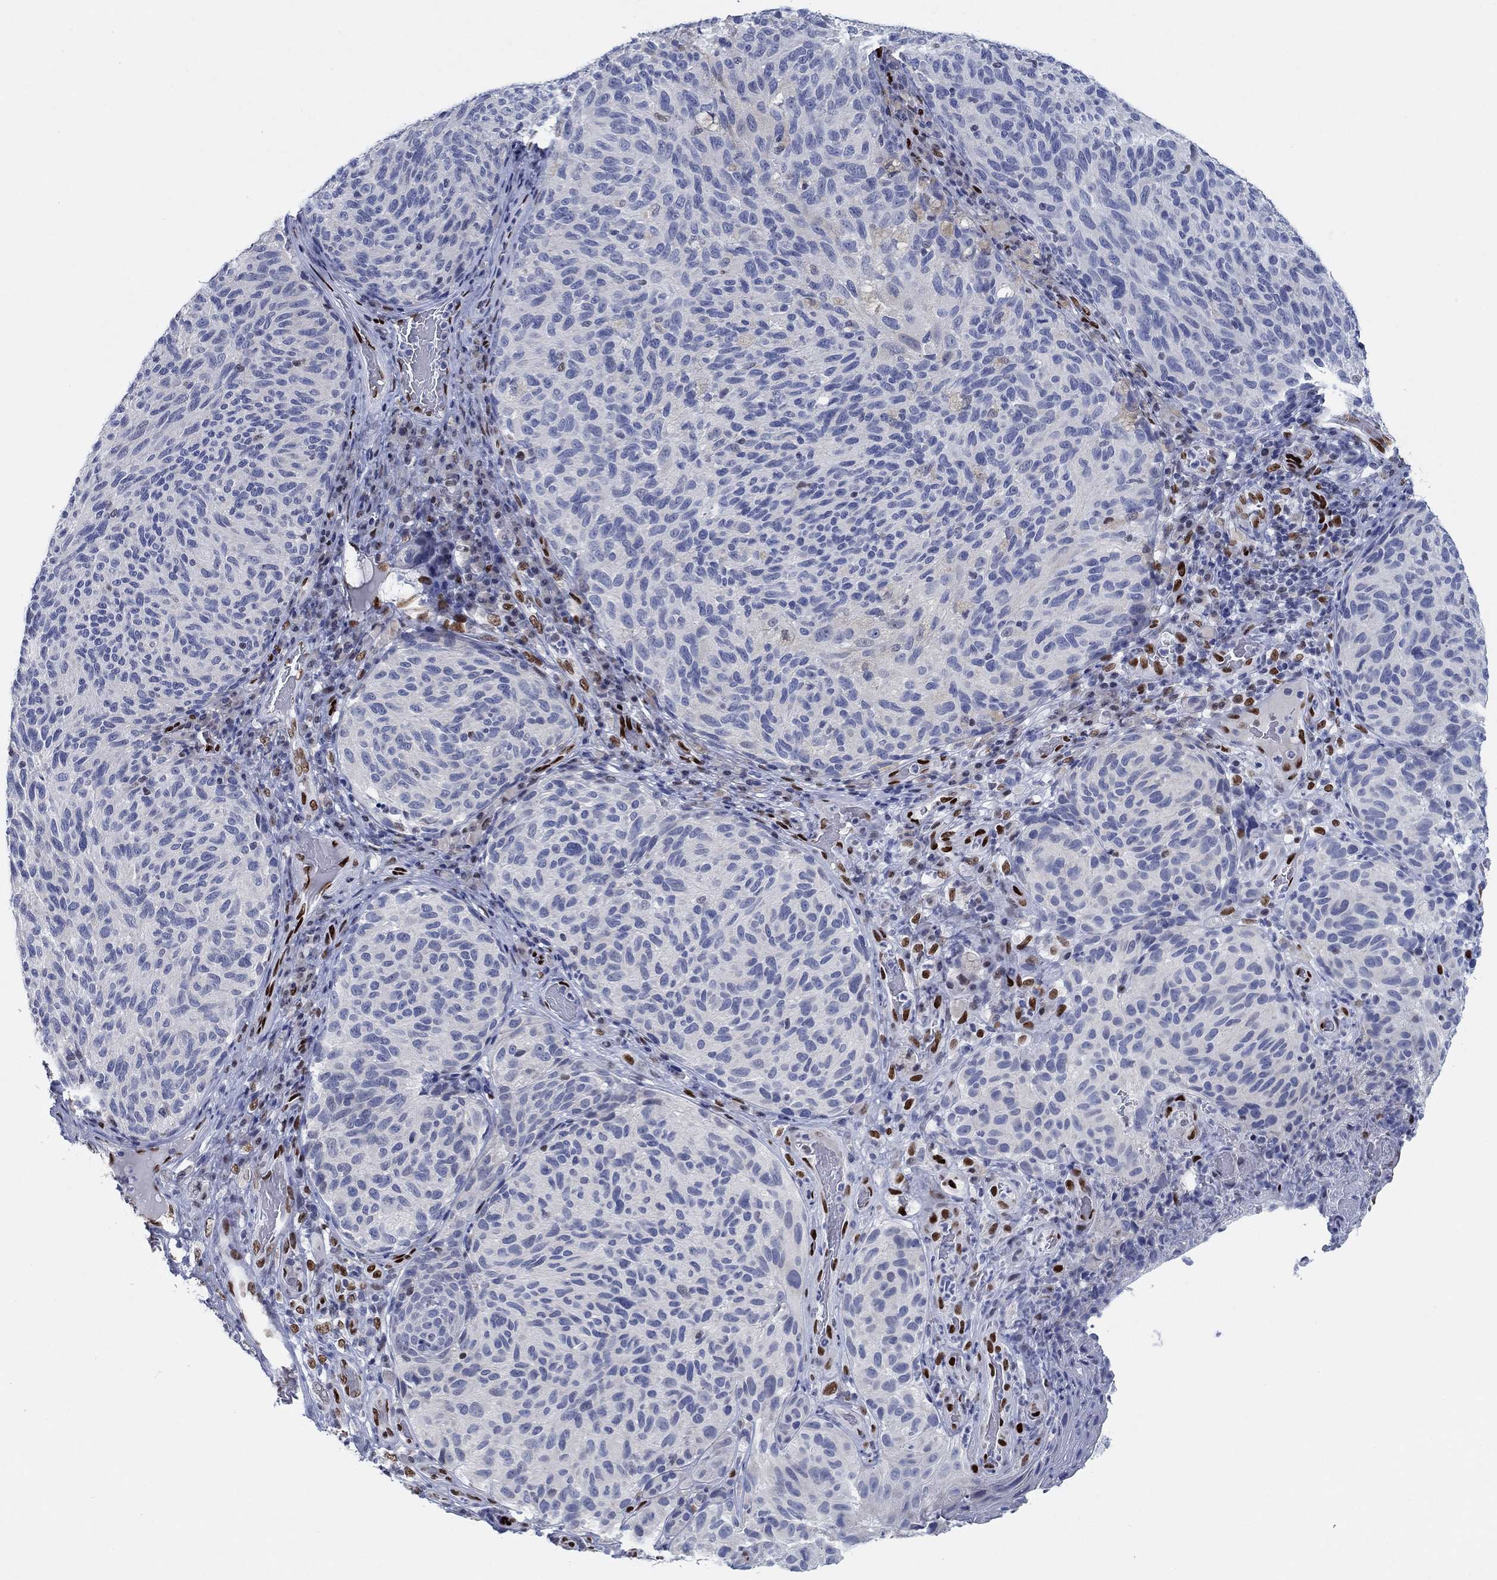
{"staining": {"intensity": "negative", "quantity": "none", "location": "none"}, "tissue": "melanoma", "cell_type": "Tumor cells", "image_type": "cancer", "snomed": [{"axis": "morphology", "description": "Malignant melanoma, NOS"}, {"axis": "topography", "description": "Skin"}], "caption": "Tumor cells show no significant protein expression in melanoma. (Stains: DAB immunohistochemistry with hematoxylin counter stain, Microscopy: brightfield microscopy at high magnification).", "gene": "ZEB1", "patient": {"sex": "female", "age": 73}}